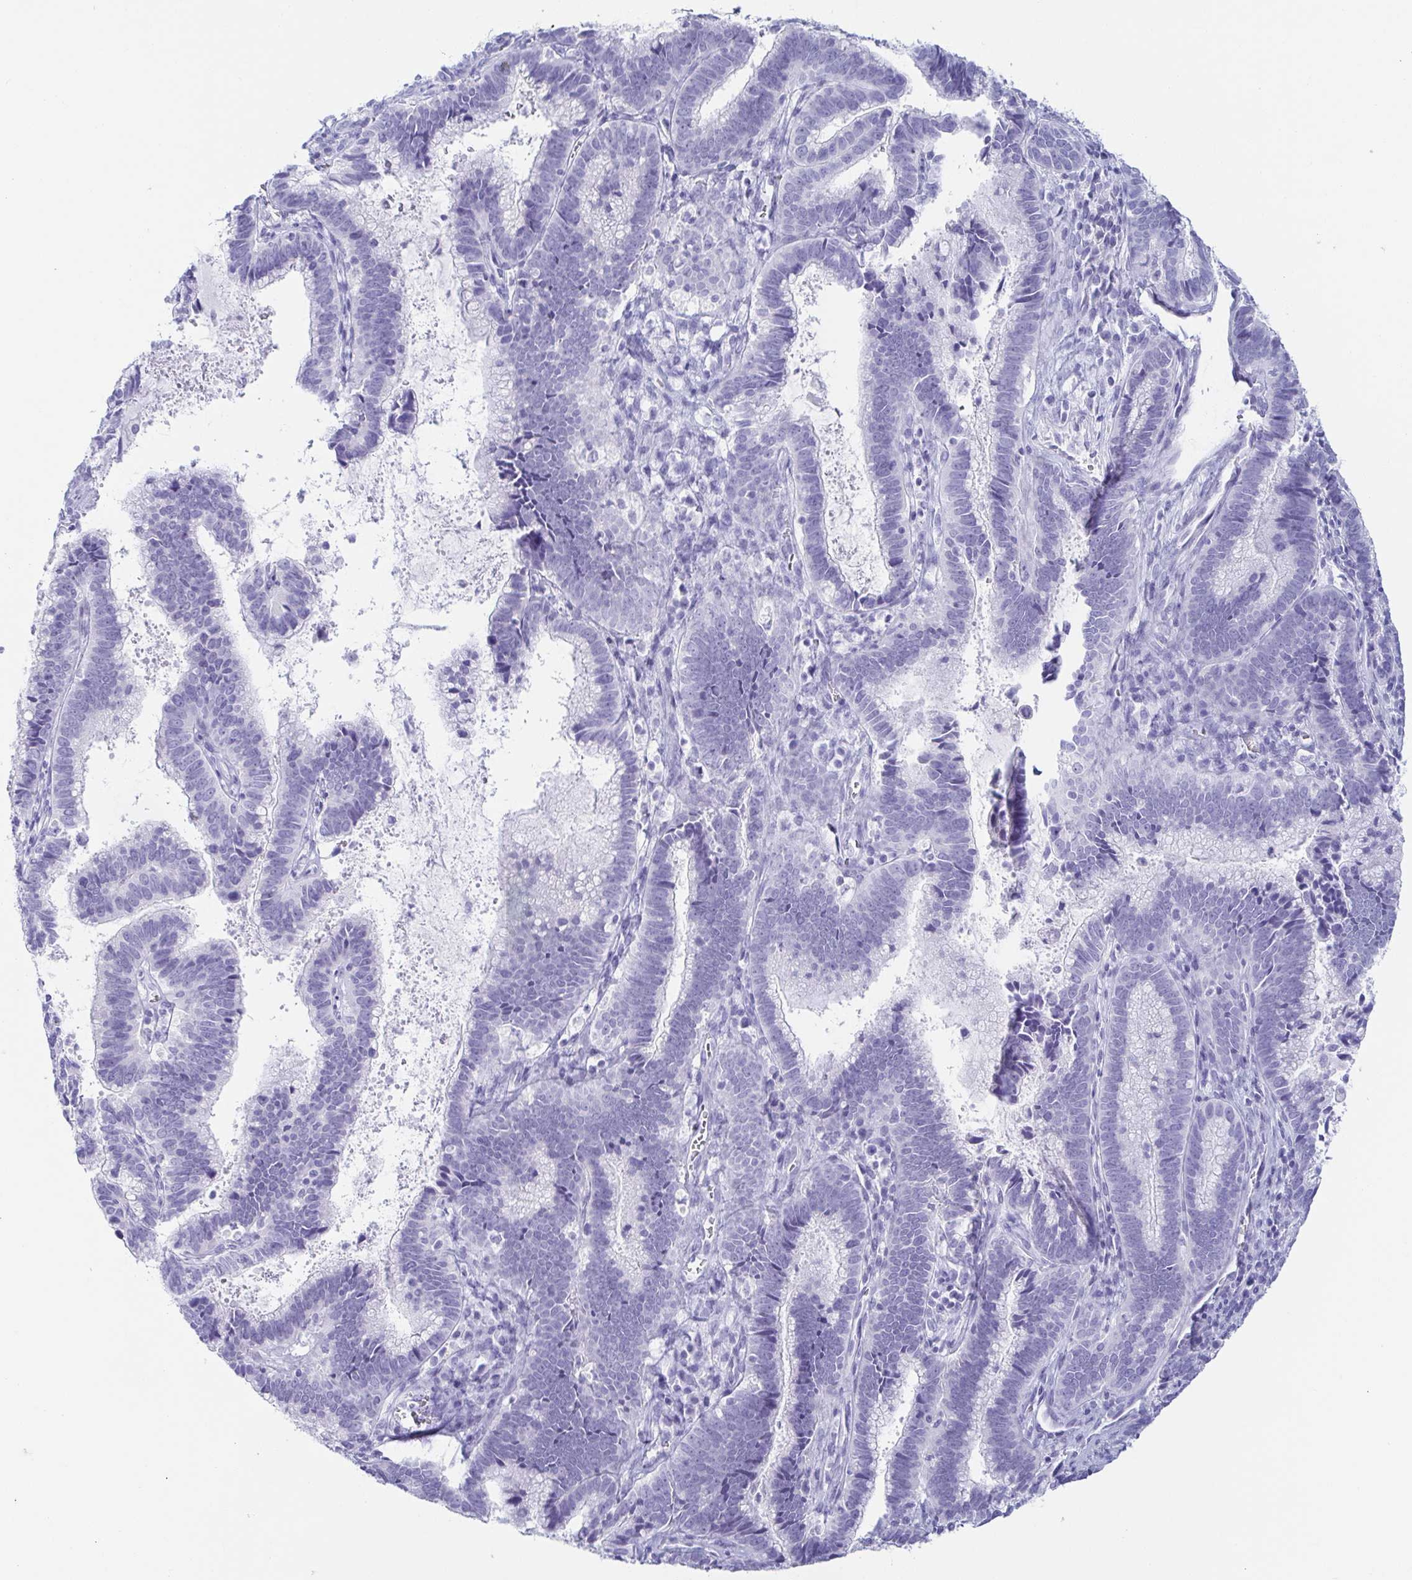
{"staining": {"intensity": "negative", "quantity": "none", "location": "none"}, "tissue": "cervical cancer", "cell_type": "Tumor cells", "image_type": "cancer", "snomed": [{"axis": "morphology", "description": "Adenocarcinoma, NOS"}, {"axis": "topography", "description": "Cervix"}], "caption": "The photomicrograph exhibits no significant staining in tumor cells of cervical adenocarcinoma.", "gene": "ZG16B", "patient": {"sex": "female", "age": 61}}